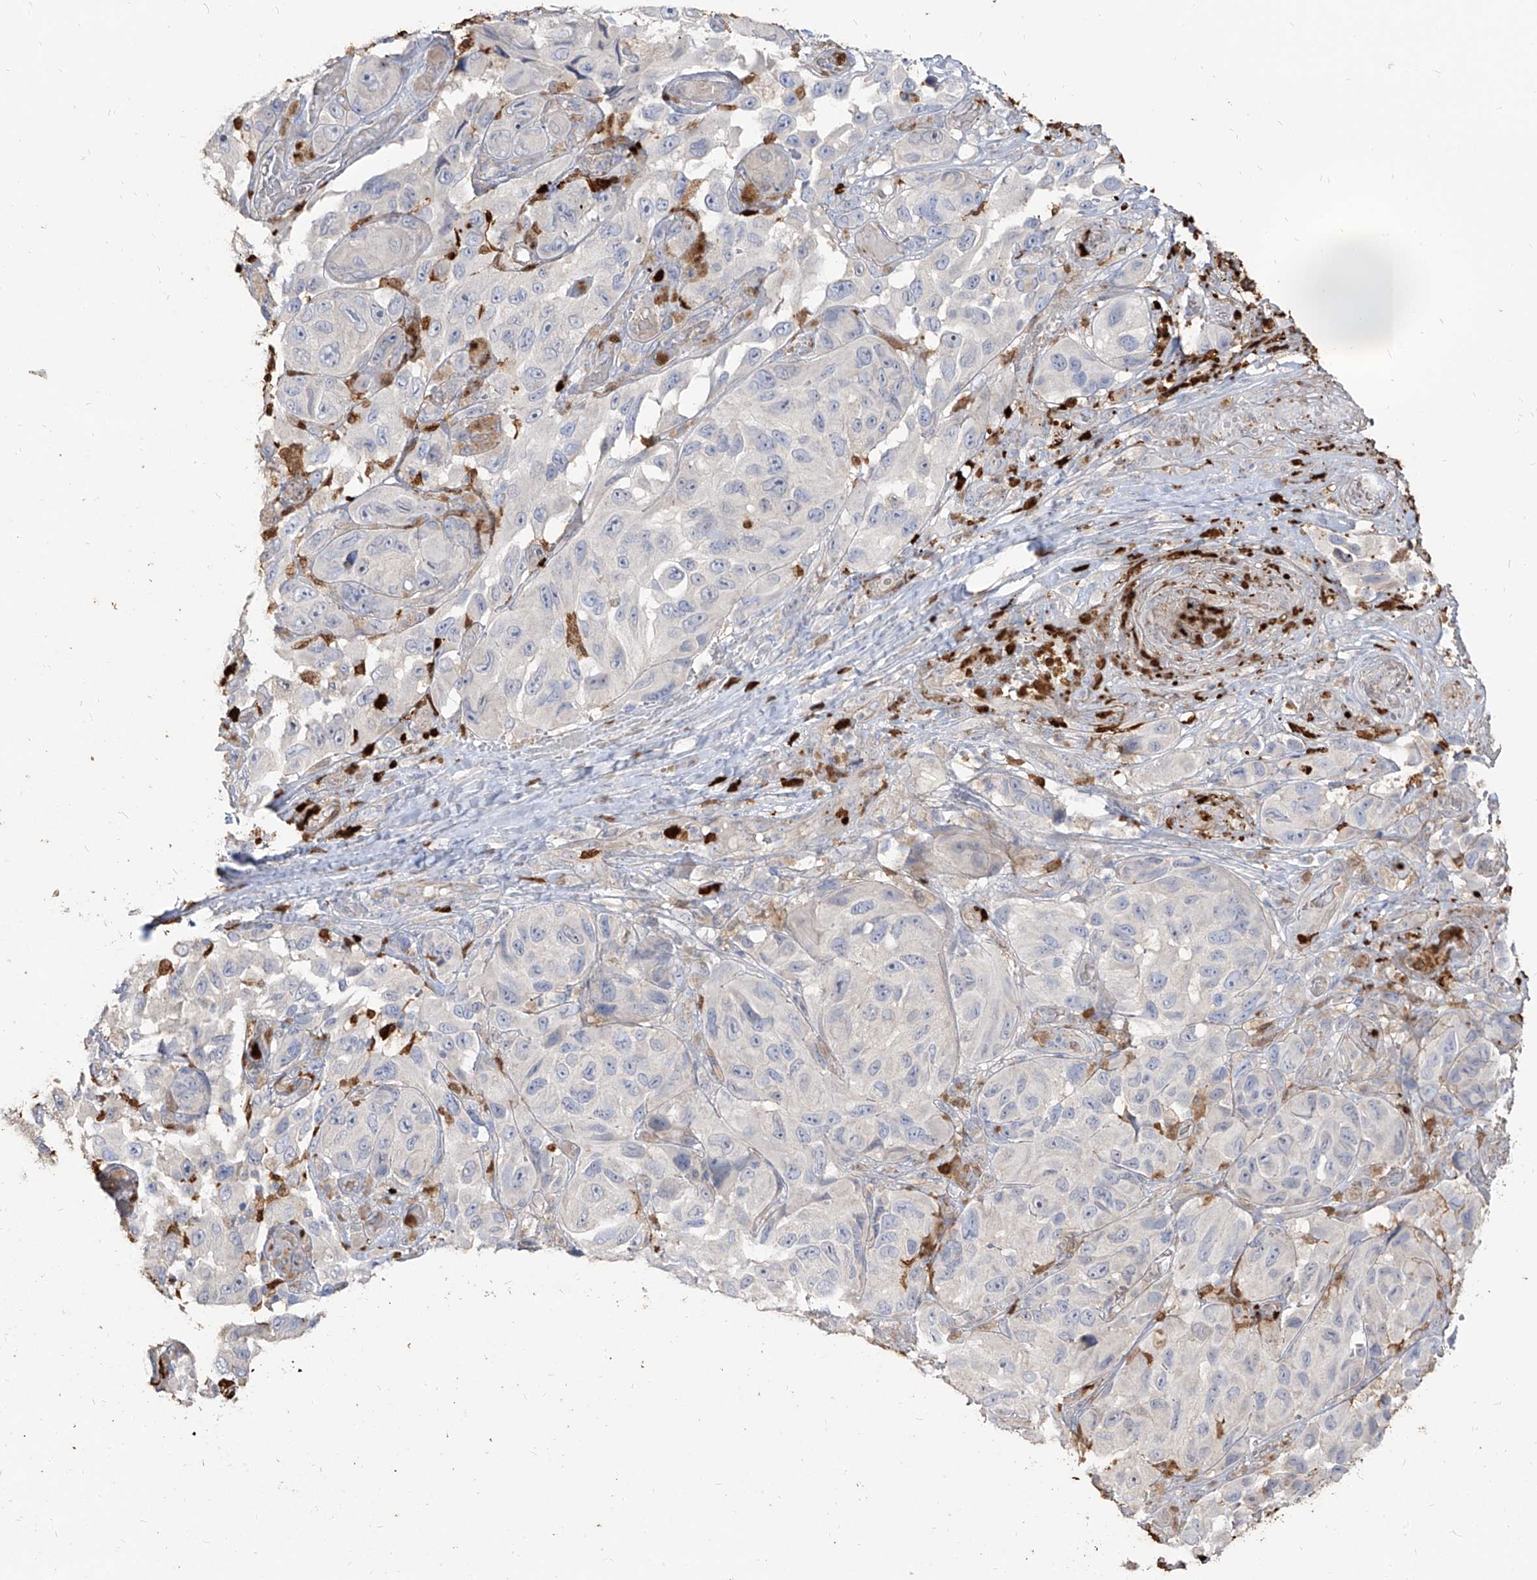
{"staining": {"intensity": "negative", "quantity": "none", "location": "none"}, "tissue": "melanoma", "cell_type": "Tumor cells", "image_type": "cancer", "snomed": [{"axis": "morphology", "description": "Malignant melanoma, NOS"}, {"axis": "topography", "description": "Skin"}], "caption": "Protein analysis of malignant melanoma reveals no significant expression in tumor cells.", "gene": "ZNF227", "patient": {"sex": "female", "age": 73}}